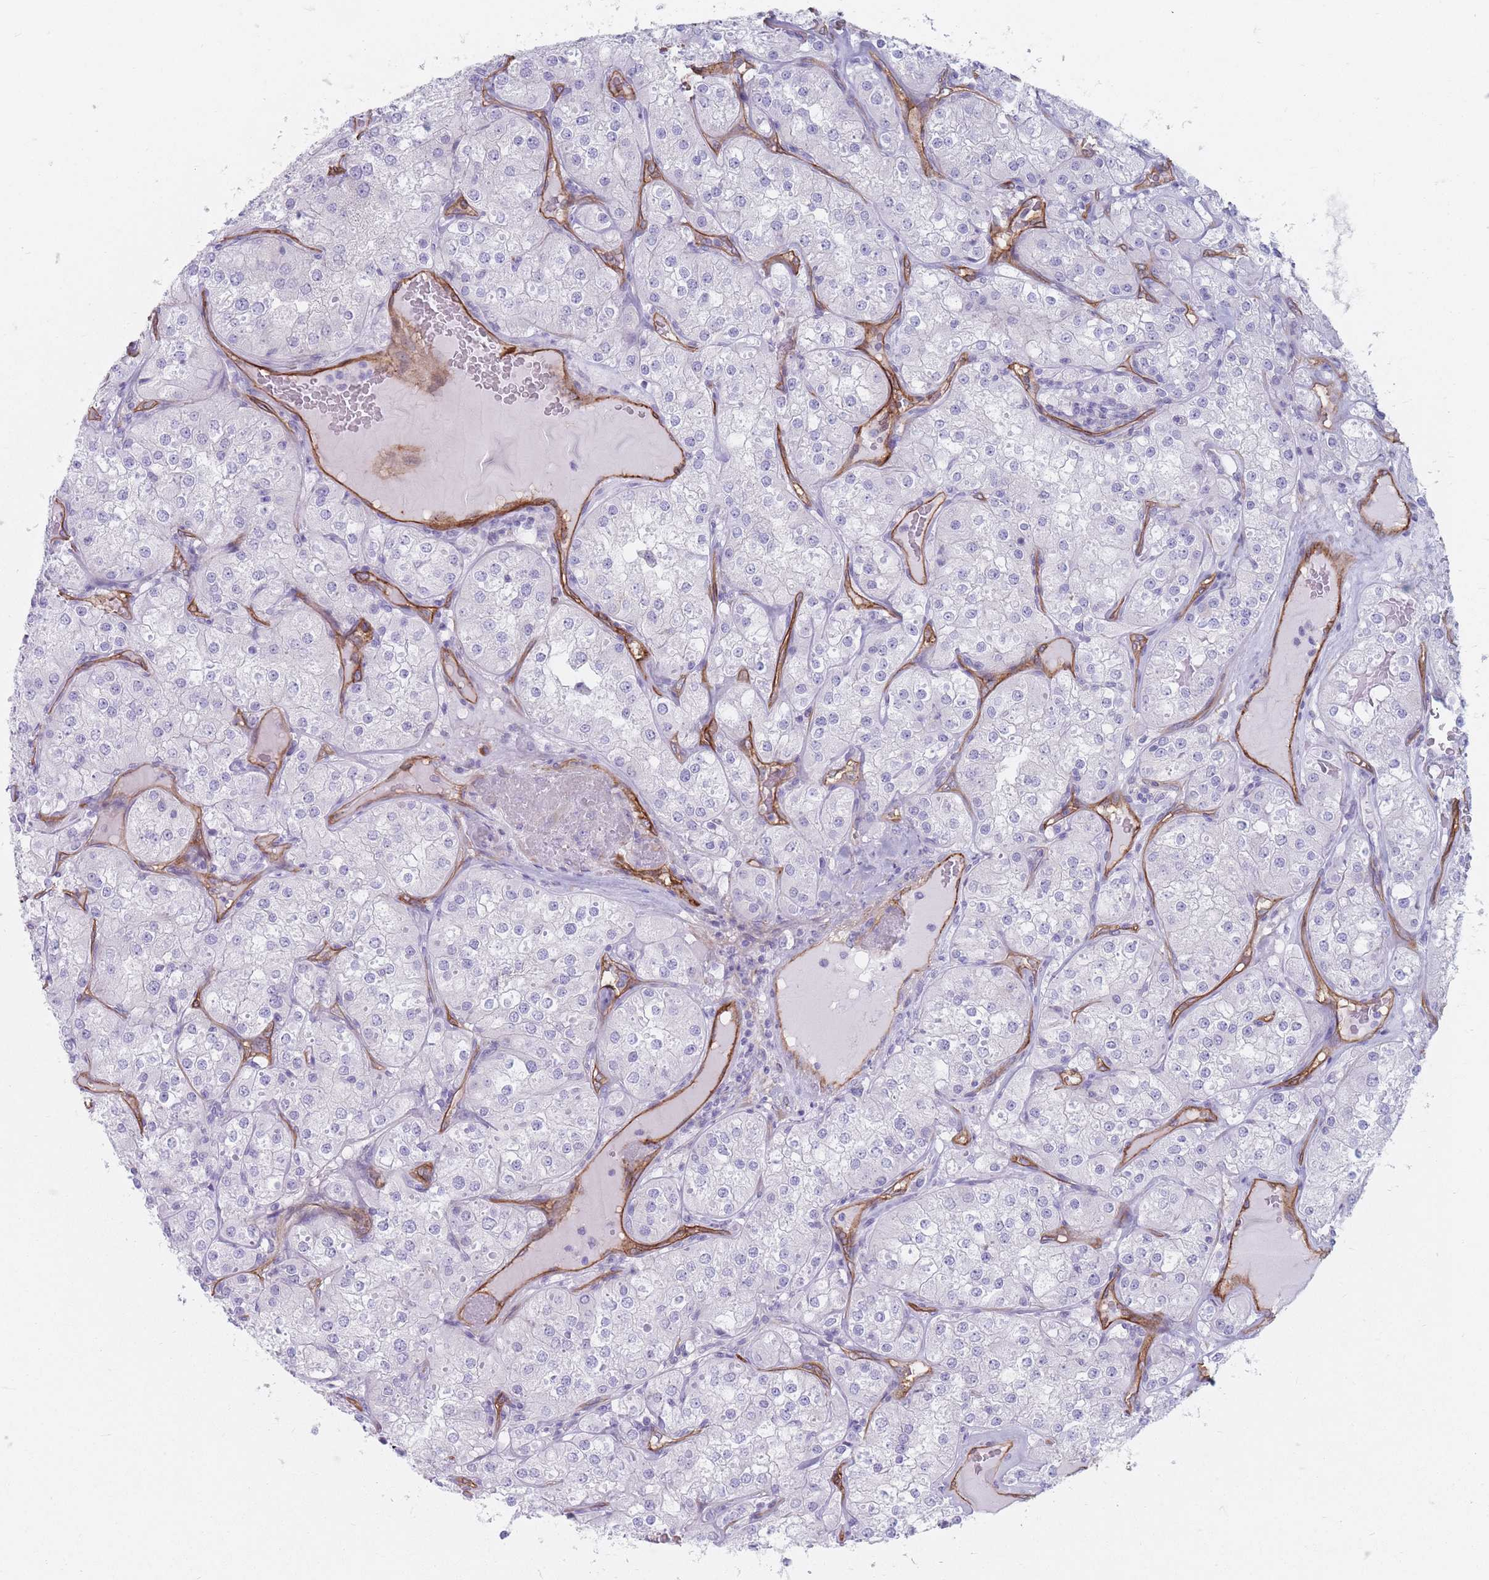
{"staining": {"intensity": "negative", "quantity": "none", "location": "none"}, "tissue": "renal cancer", "cell_type": "Tumor cells", "image_type": "cancer", "snomed": [{"axis": "morphology", "description": "Adenocarcinoma, NOS"}, {"axis": "topography", "description": "Kidney"}], "caption": "DAB immunohistochemical staining of human renal adenocarcinoma displays no significant positivity in tumor cells.", "gene": "PLPP1", "patient": {"sex": "male", "age": 77}}